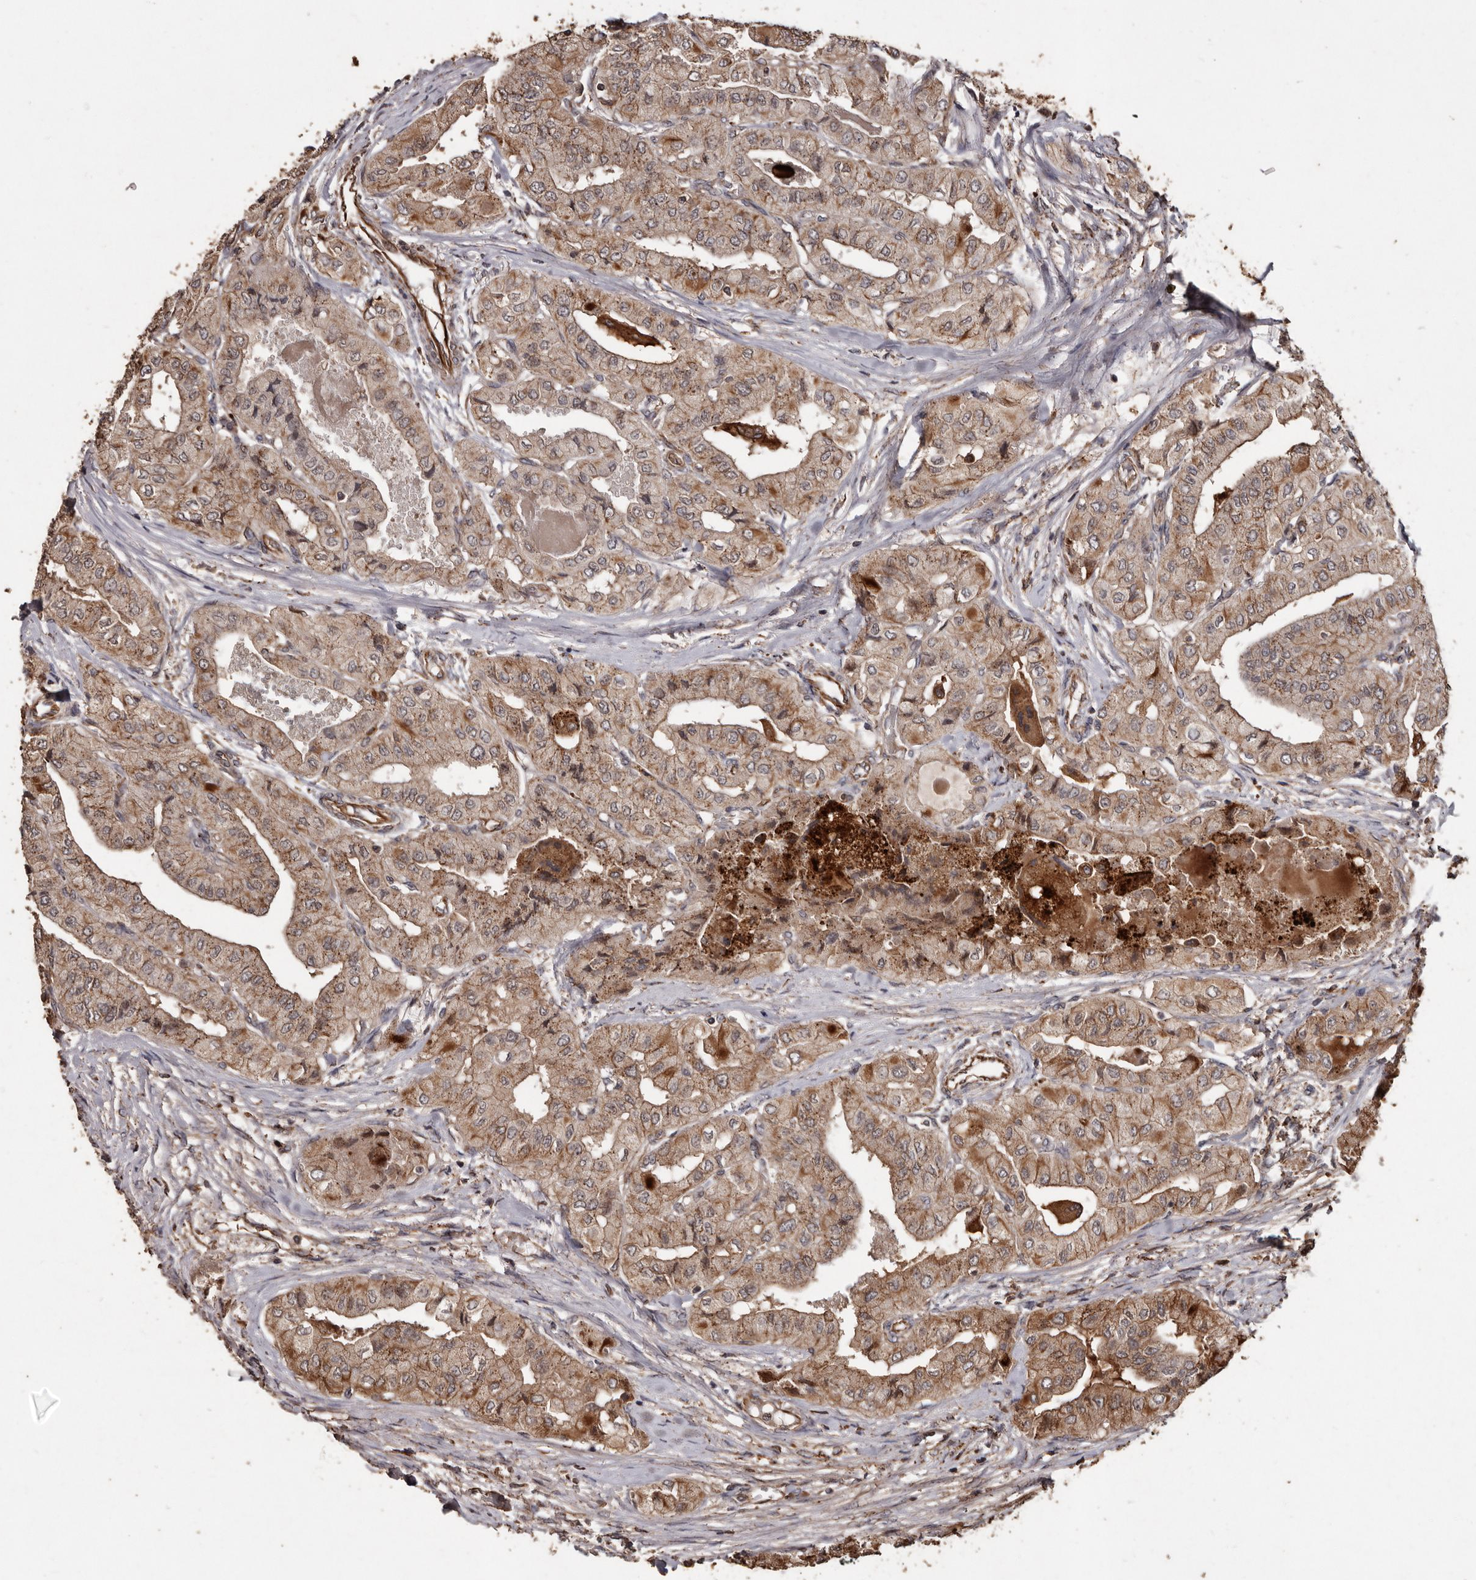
{"staining": {"intensity": "moderate", "quantity": ">75%", "location": "cytoplasmic/membranous"}, "tissue": "thyroid cancer", "cell_type": "Tumor cells", "image_type": "cancer", "snomed": [{"axis": "morphology", "description": "Papillary adenocarcinoma, NOS"}, {"axis": "topography", "description": "Thyroid gland"}], "caption": "Human papillary adenocarcinoma (thyroid) stained with a brown dye exhibits moderate cytoplasmic/membranous positive expression in about >75% of tumor cells.", "gene": "BRAT1", "patient": {"sex": "female", "age": 59}}